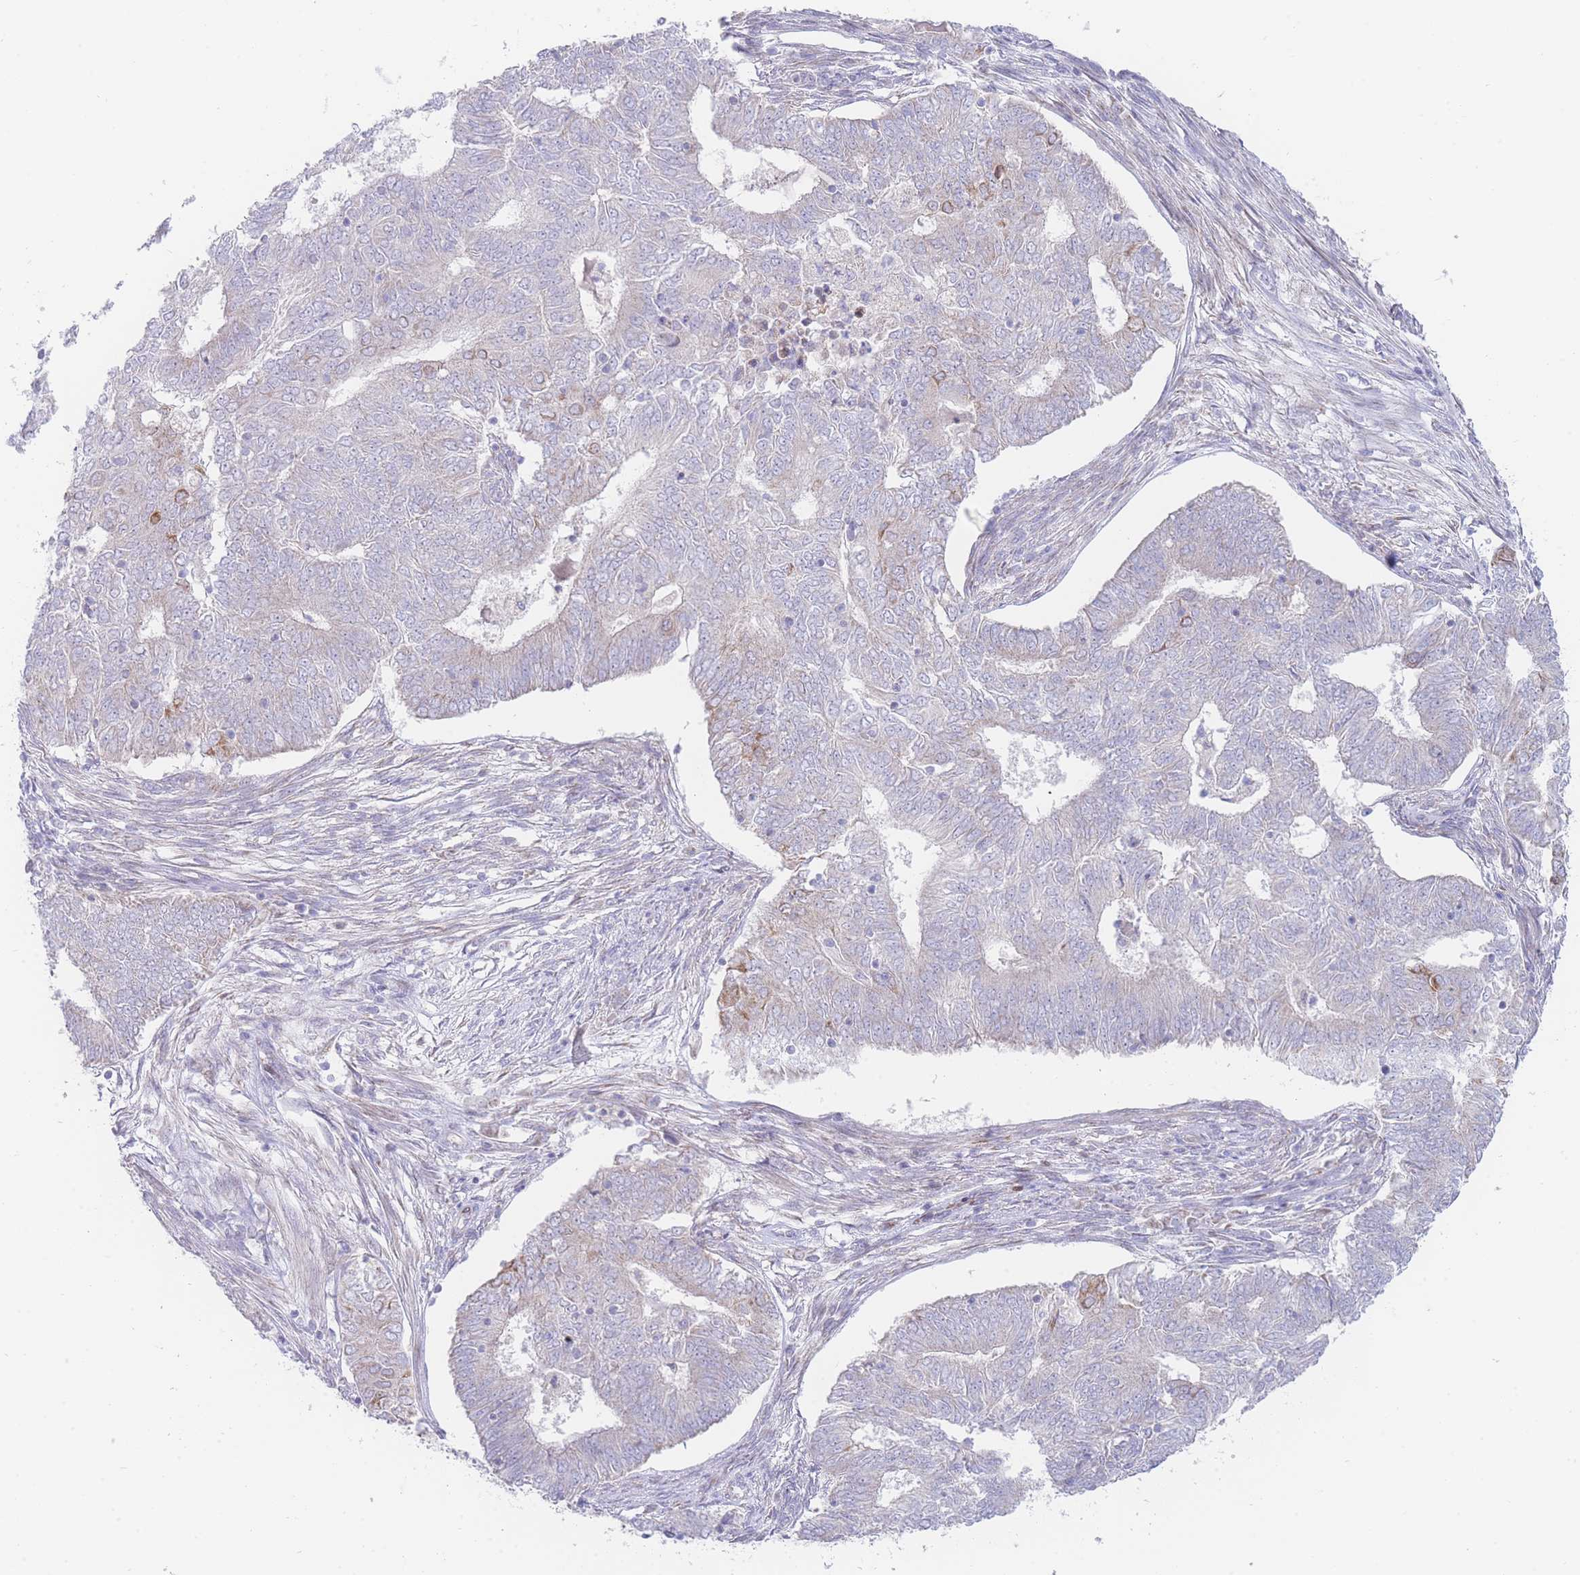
{"staining": {"intensity": "weak", "quantity": "<25%", "location": "cytoplasmic/membranous"}, "tissue": "endometrial cancer", "cell_type": "Tumor cells", "image_type": "cancer", "snomed": [{"axis": "morphology", "description": "Adenocarcinoma, NOS"}, {"axis": "topography", "description": "Endometrium"}], "caption": "Protein analysis of adenocarcinoma (endometrial) shows no significant positivity in tumor cells. (IHC, brightfield microscopy, high magnification).", "gene": "GPAM", "patient": {"sex": "female", "age": 62}}